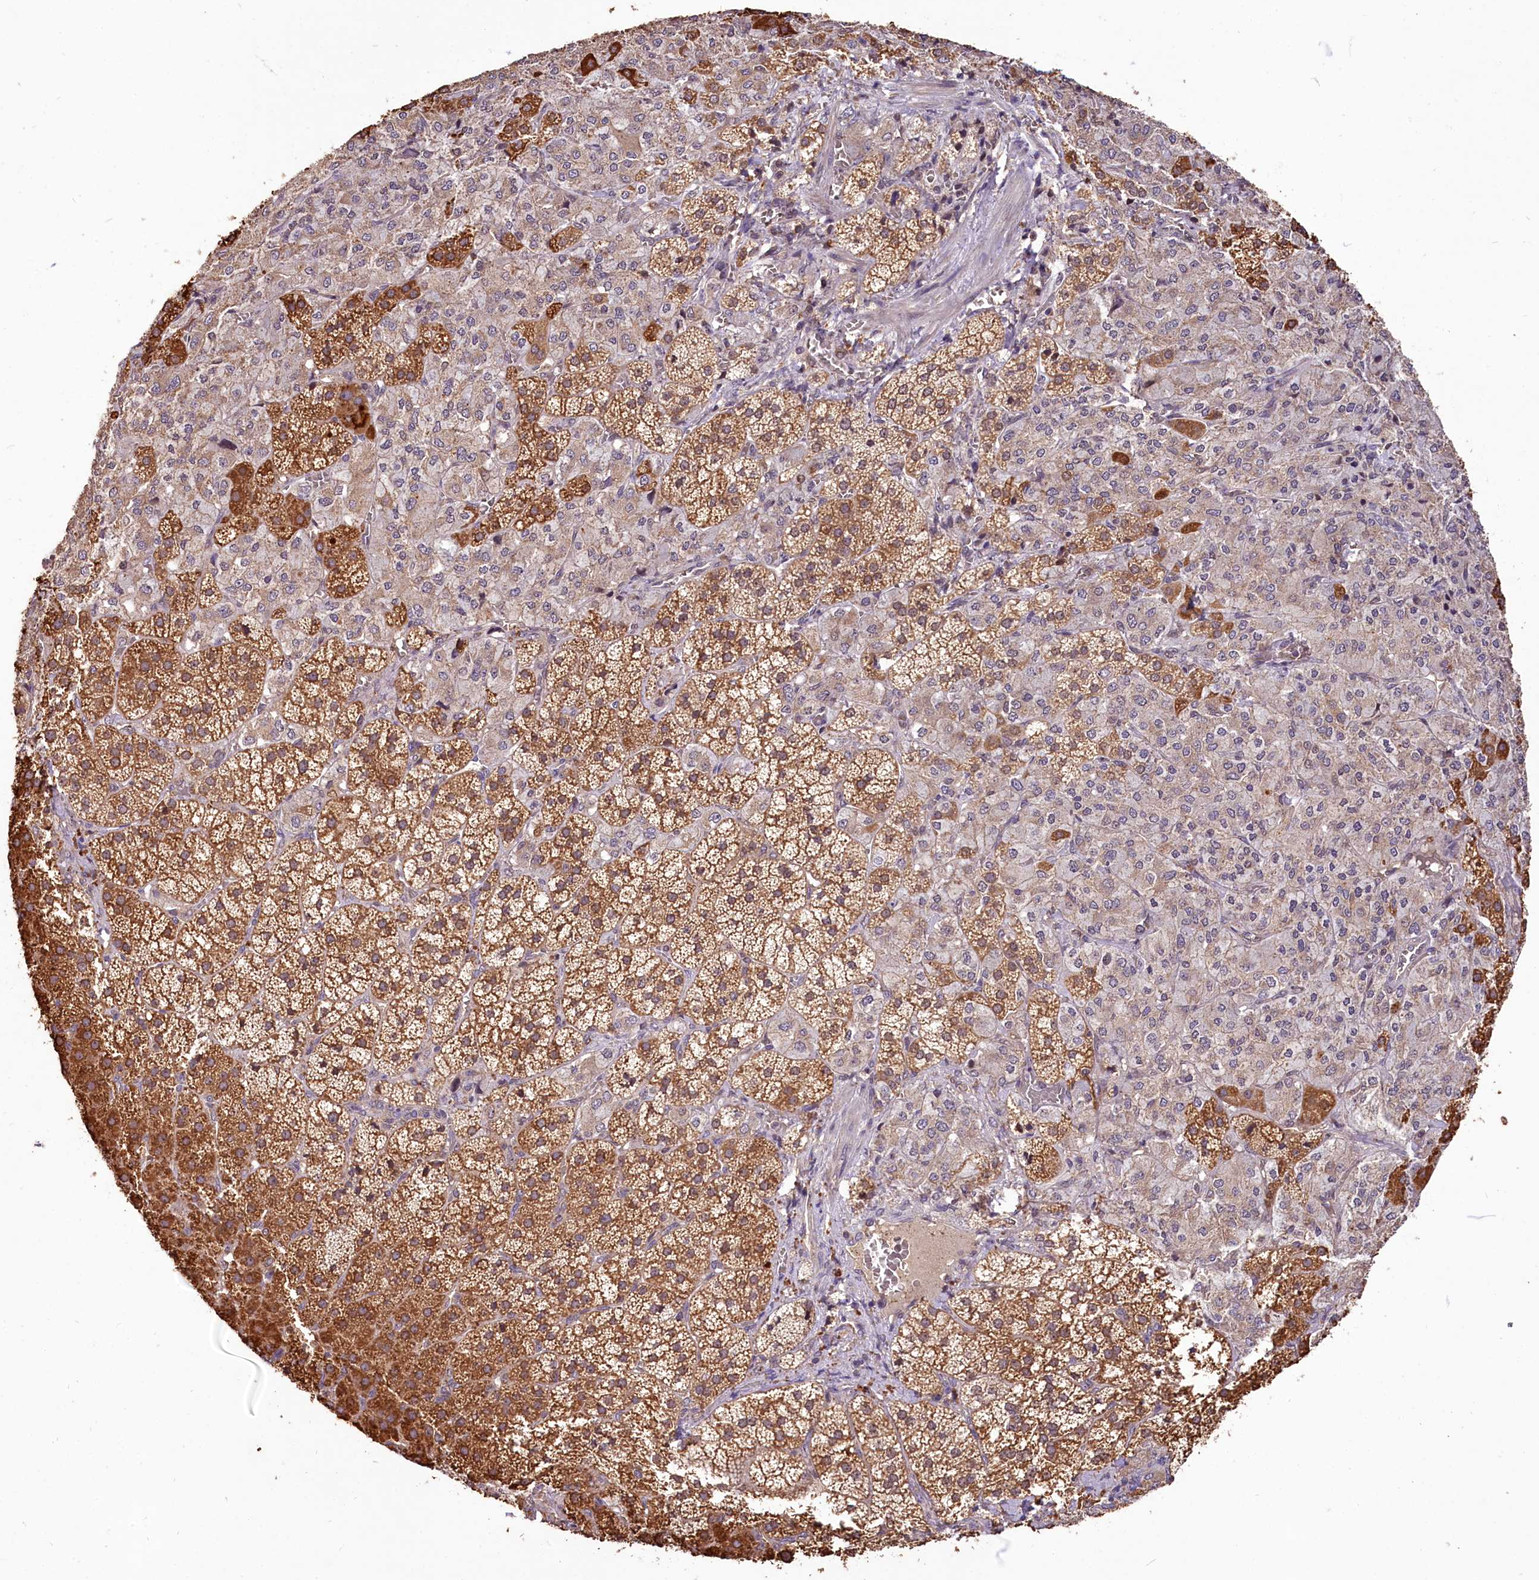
{"staining": {"intensity": "moderate", "quantity": ">75%", "location": "cytoplasmic/membranous,nuclear"}, "tissue": "adrenal gland", "cell_type": "Glandular cells", "image_type": "normal", "snomed": [{"axis": "morphology", "description": "Normal tissue, NOS"}, {"axis": "topography", "description": "Adrenal gland"}], "caption": "Glandular cells display medium levels of moderate cytoplasmic/membranous,nuclear expression in about >75% of cells in benign adrenal gland. The staining is performed using DAB brown chromogen to label protein expression. The nuclei are counter-stained blue using hematoxylin.", "gene": "RRP8", "patient": {"sex": "female", "age": 44}}